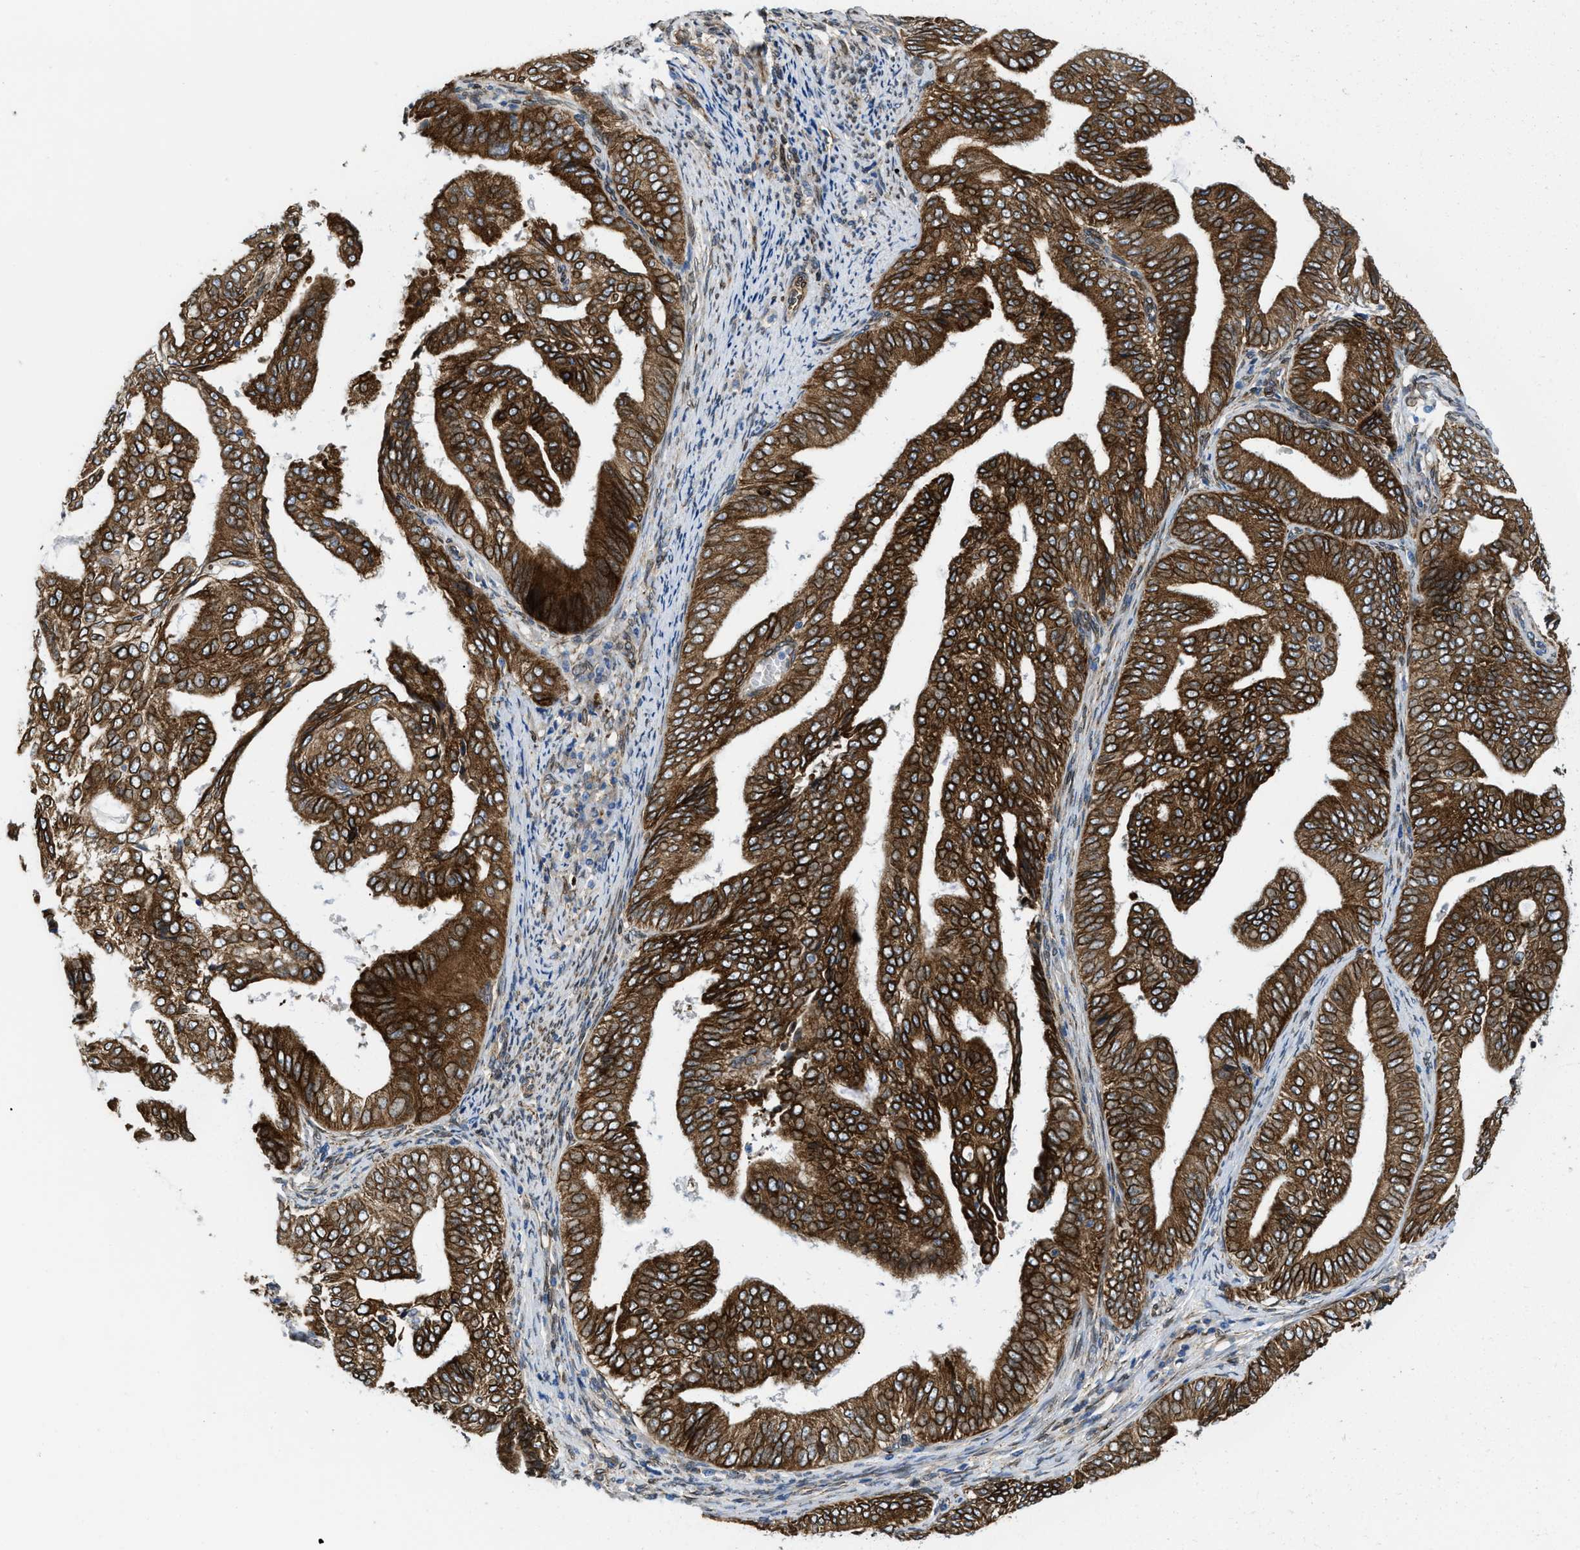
{"staining": {"intensity": "strong", "quantity": ">75%", "location": "cytoplasmic/membranous"}, "tissue": "endometrial cancer", "cell_type": "Tumor cells", "image_type": "cancer", "snomed": [{"axis": "morphology", "description": "Adenocarcinoma, NOS"}, {"axis": "topography", "description": "Endometrium"}], "caption": "A high-resolution photomicrograph shows immunohistochemistry staining of endometrial adenocarcinoma, which exhibits strong cytoplasmic/membranous positivity in about >75% of tumor cells.", "gene": "ERLIN2", "patient": {"sex": "female", "age": 58}}